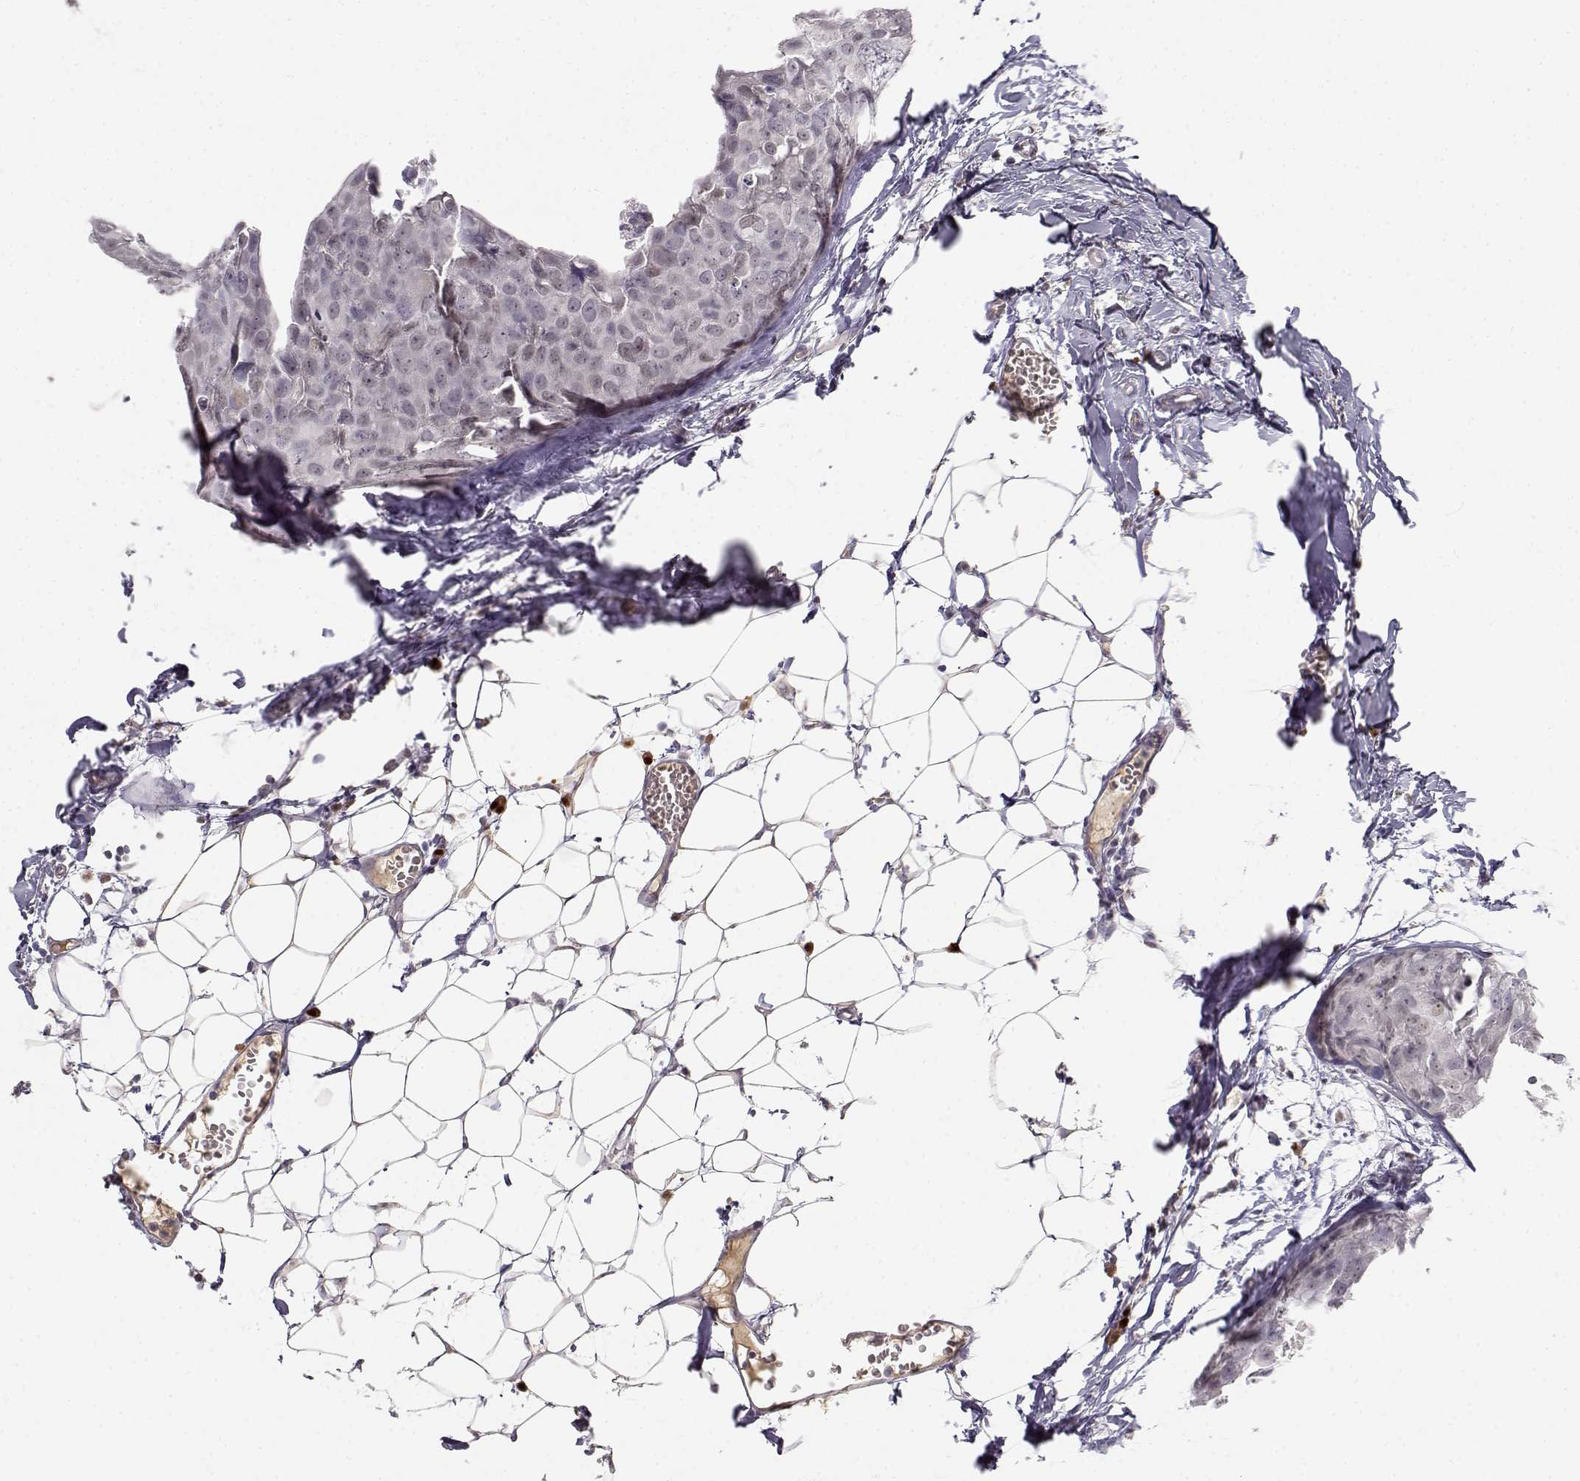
{"staining": {"intensity": "negative", "quantity": "none", "location": "none"}, "tissue": "breast cancer", "cell_type": "Tumor cells", "image_type": "cancer", "snomed": [{"axis": "morphology", "description": "Duct carcinoma"}, {"axis": "topography", "description": "Breast"}], "caption": "This is a image of immunohistochemistry staining of breast infiltrating ductal carcinoma, which shows no staining in tumor cells. (Brightfield microscopy of DAB immunohistochemistry at high magnification).", "gene": "EAF2", "patient": {"sex": "female", "age": 38}}